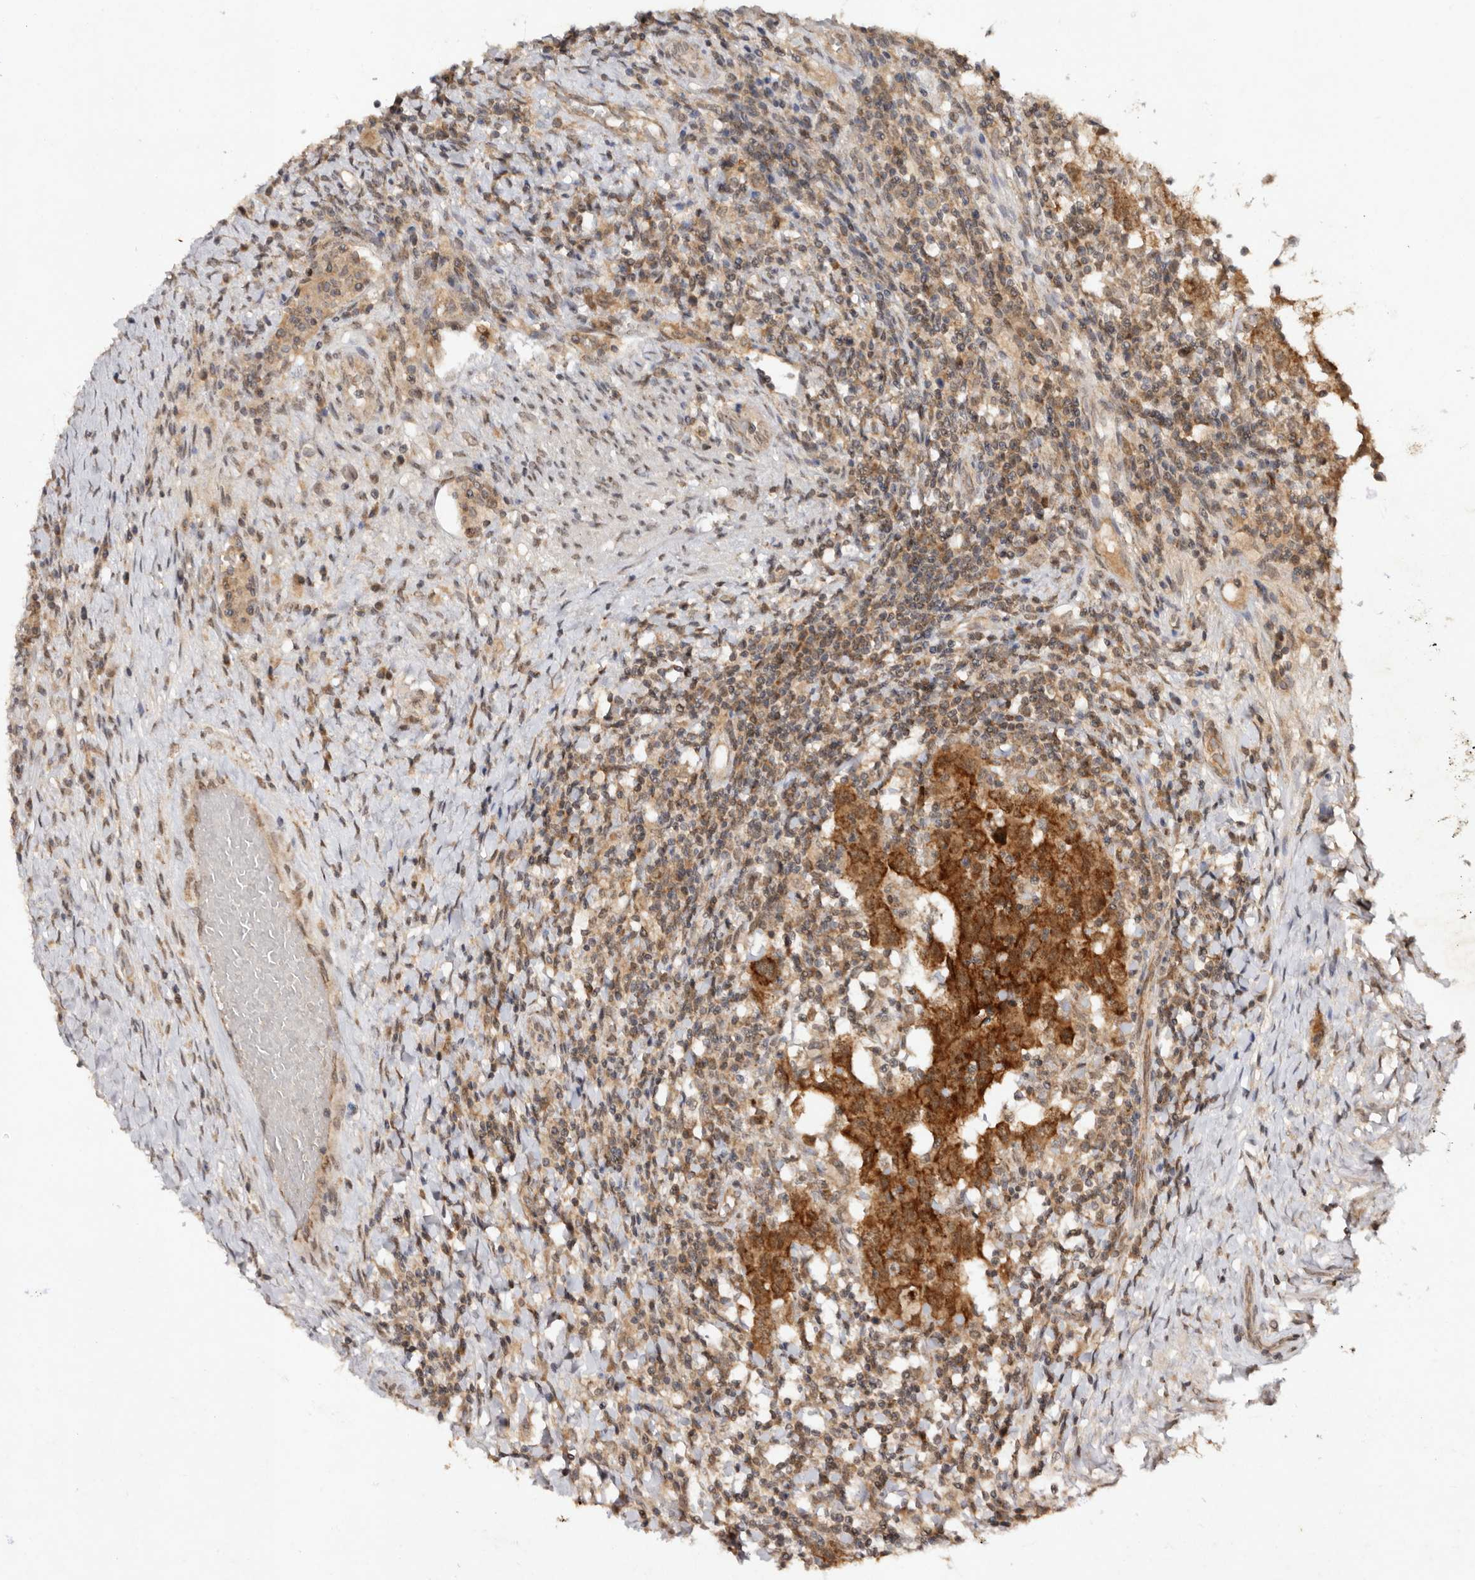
{"staining": {"intensity": "strong", "quantity": ">75%", "location": "cytoplasmic/membranous"}, "tissue": "testis cancer", "cell_type": "Tumor cells", "image_type": "cancer", "snomed": [{"axis": "morphology", "description": "Carcinoma, Embryonal, NOS"}, {"axis": "topography", "description": "Testis"}], "caption": "Testis cancer (embryonal carcinoma) stained with DAB (3,3'-diaminobenzidine) immunohistochemistry (IHC) exhibits high levels of strong cytoplasmic/membranous staining in about >75% of tumor cells.", "gene": "TARS2", "patient": {"sex": "male", "age": 26}}